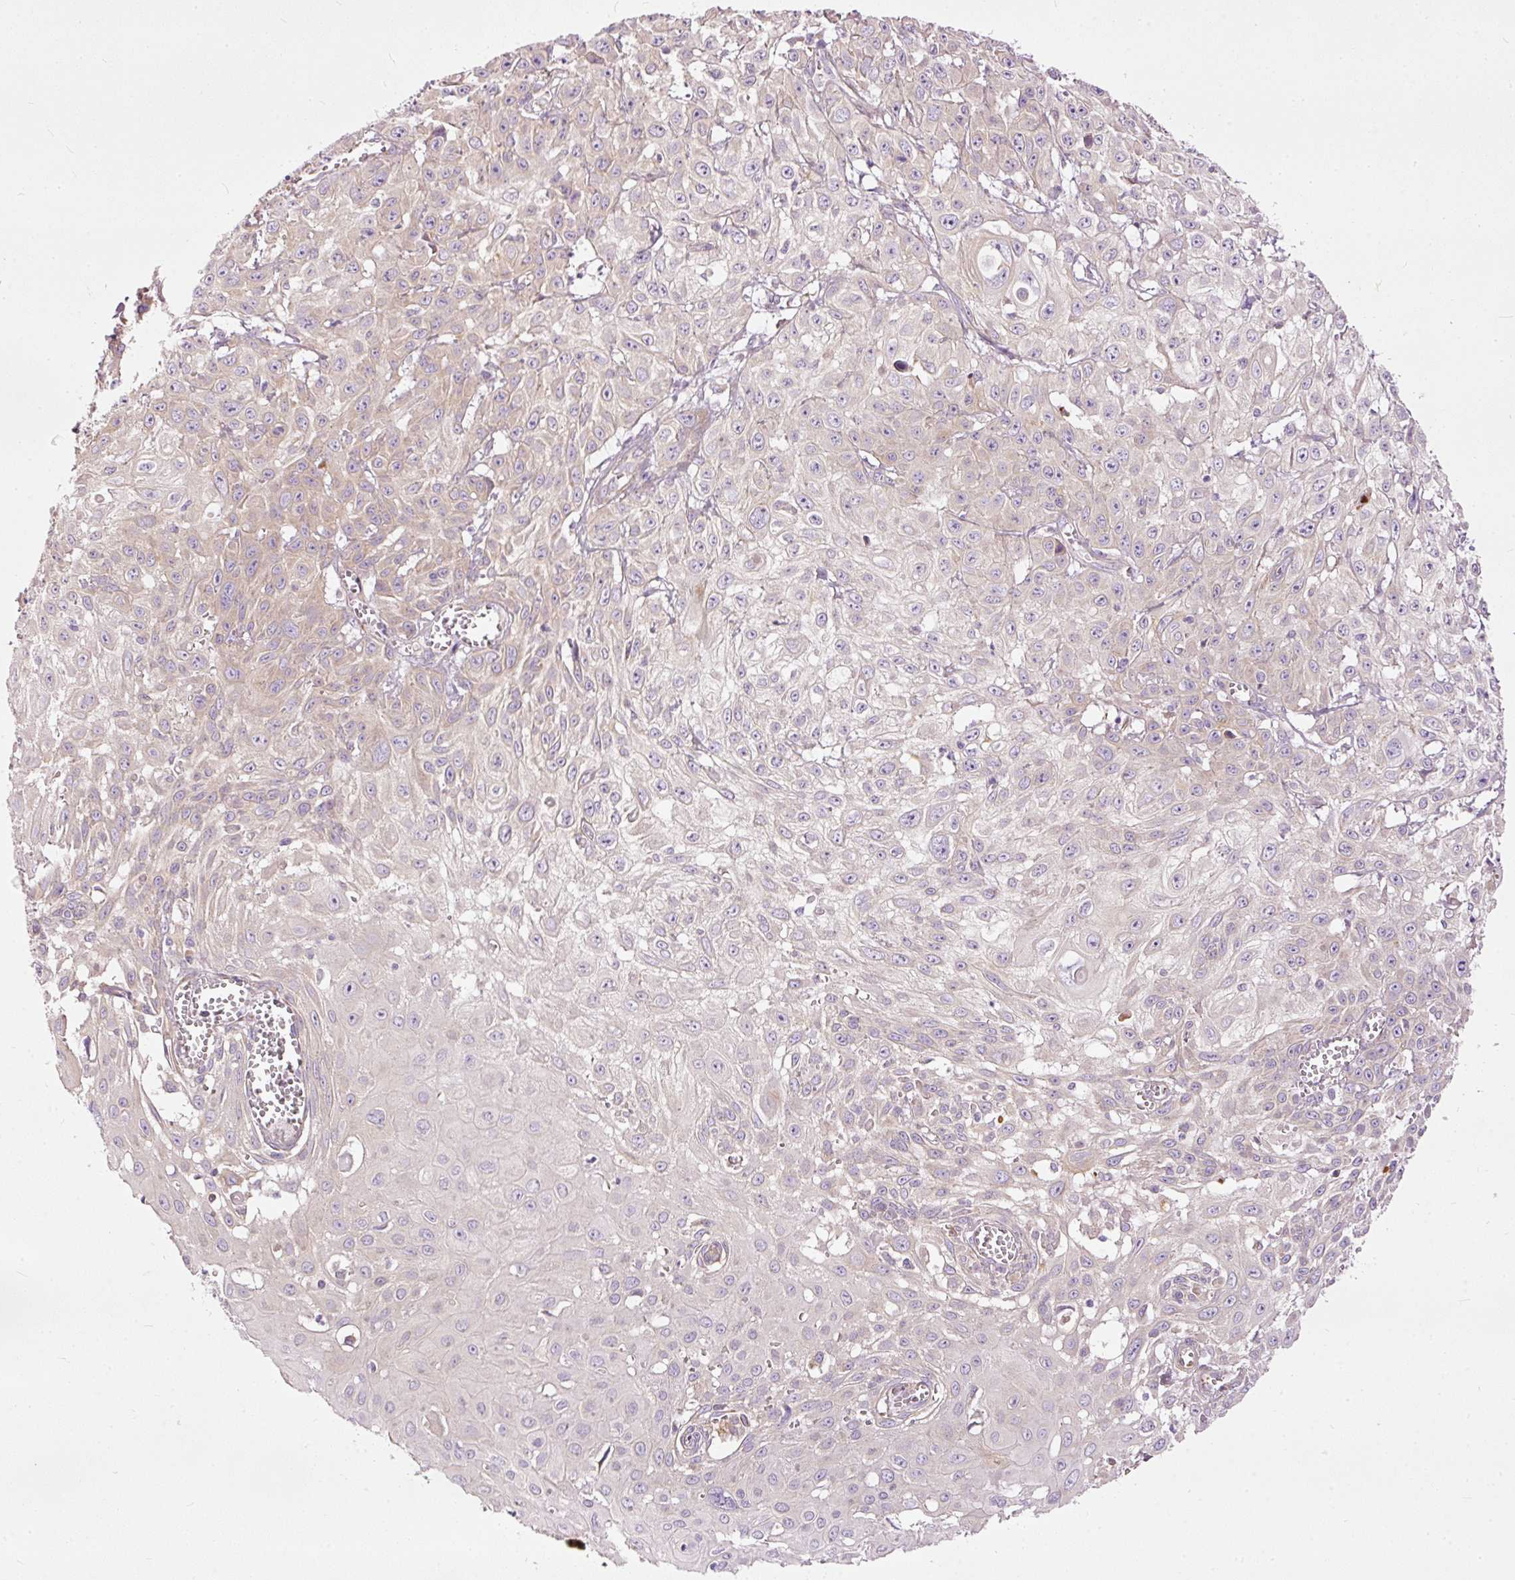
{"staining": {"intensity": "weak", "quantity": "<25%", "location": "cytoplasmic/membranous"}, "tissue": "skin cancer", "cell_type": "Tumor cells", "image_type": "cancer", "snomed": [{"axis": "morphology", "description": "Squamous cell carcinoma, NOS"}, {"axis": "topography", "description": "Skin"}, {"axis": "topography", "description": "Vulva"}], "caption": "Immunohistochemical staining of human skin cancer (squamous cell carcinoma) reveals no significant positivity in tumor cells.", "gene": "PAQR9", "patient": {"sex": "female", "age": 71}}